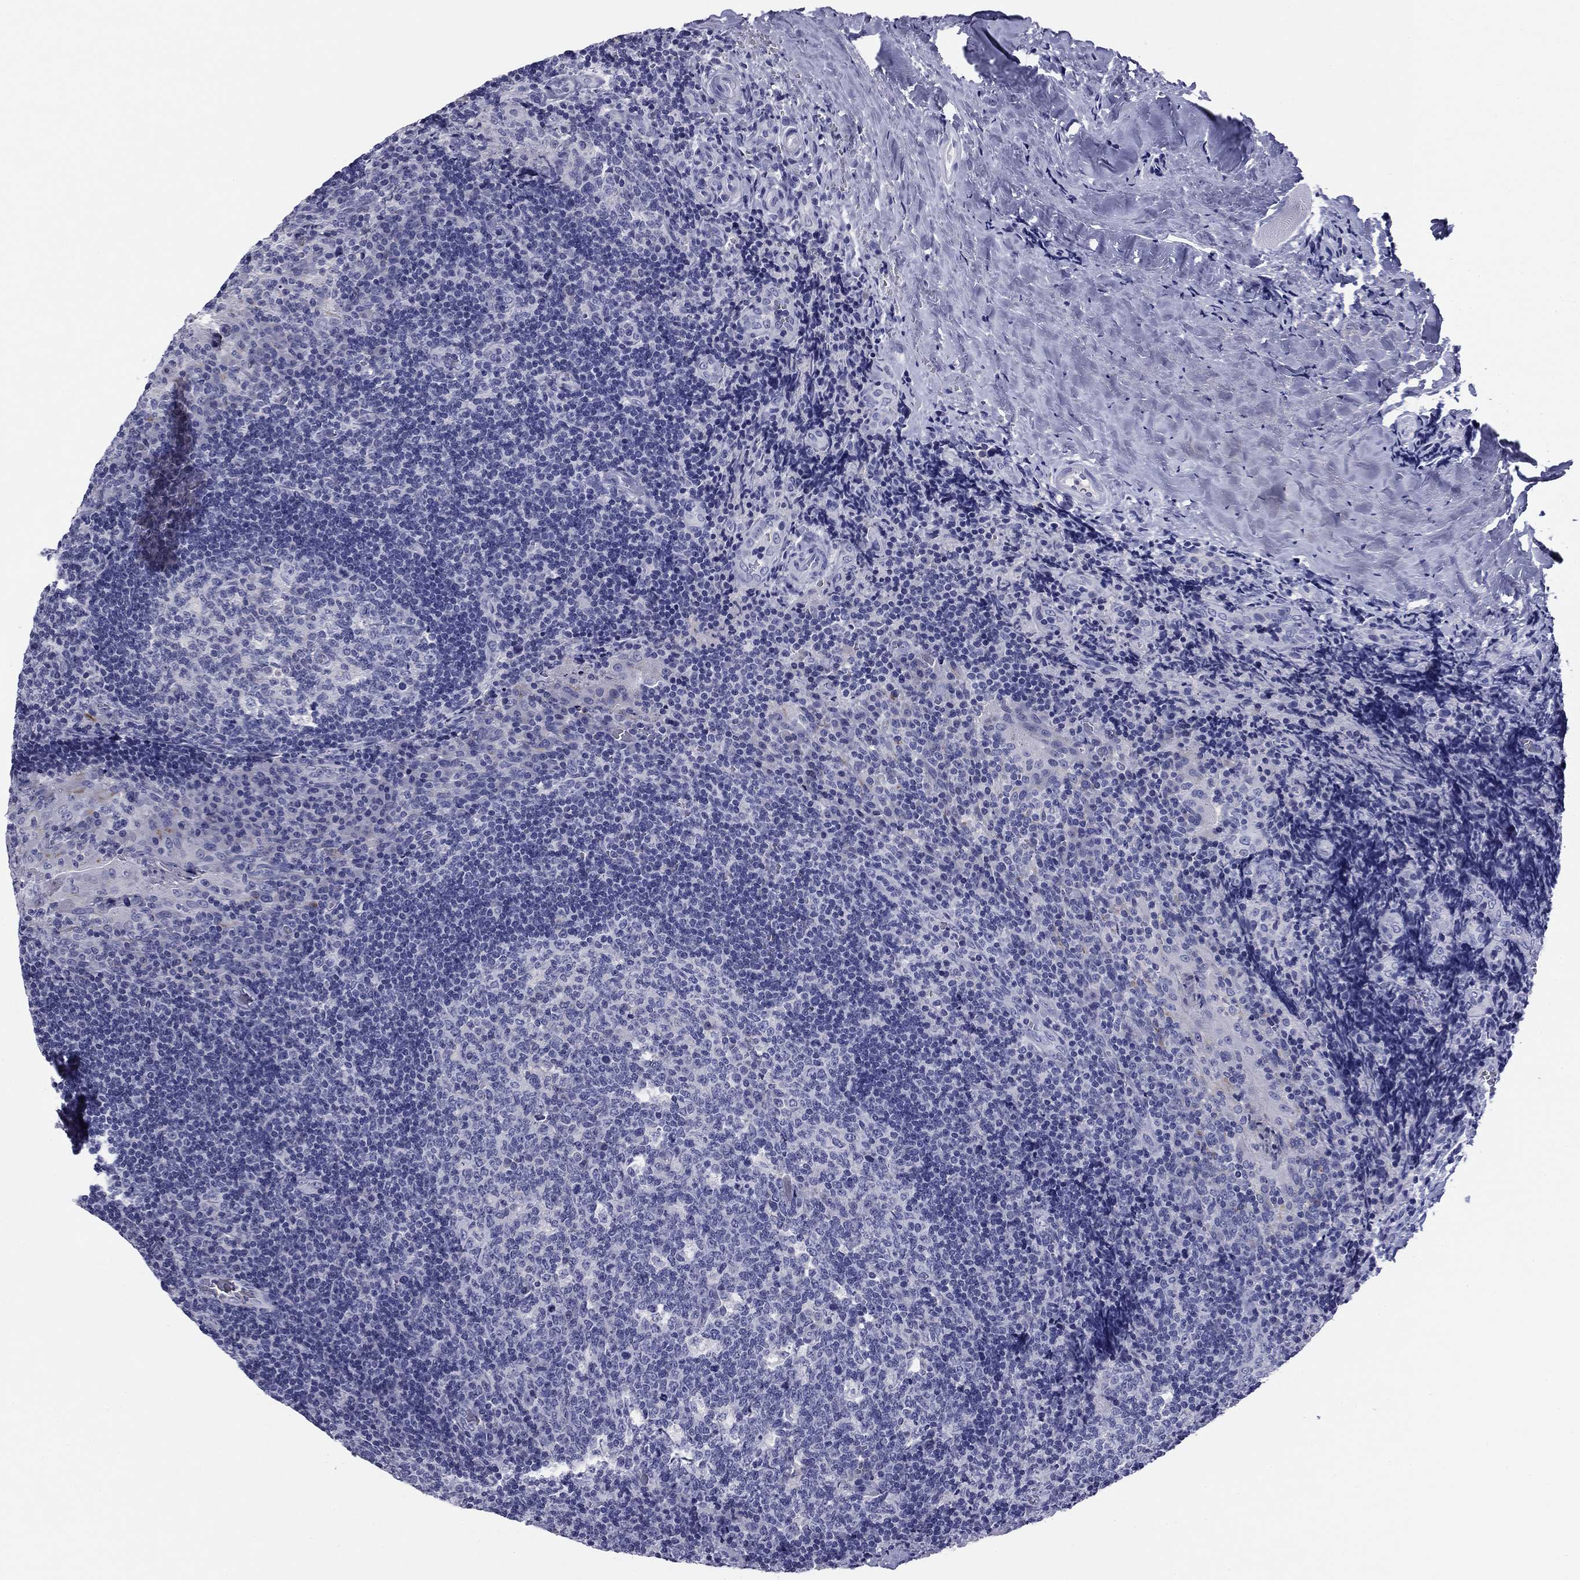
{"staining": {"intensity": "negative", "quantity": "none", "location": "none"}, "tissue": "tonsil", "cell_type": "Germinal center cells", "image_type": "normal", "snomed": [{"axis": "morphology", "description": "Normal tissue, NOS"}, {"axis": "topography", "description": "Tonsil"}], "caption": "A histopathology image of tonsil stained for a protein exhibits no brown staining in germinal center cells.", "gene": "ABCC2", "patient": {"sex": "male", "age": 17}}